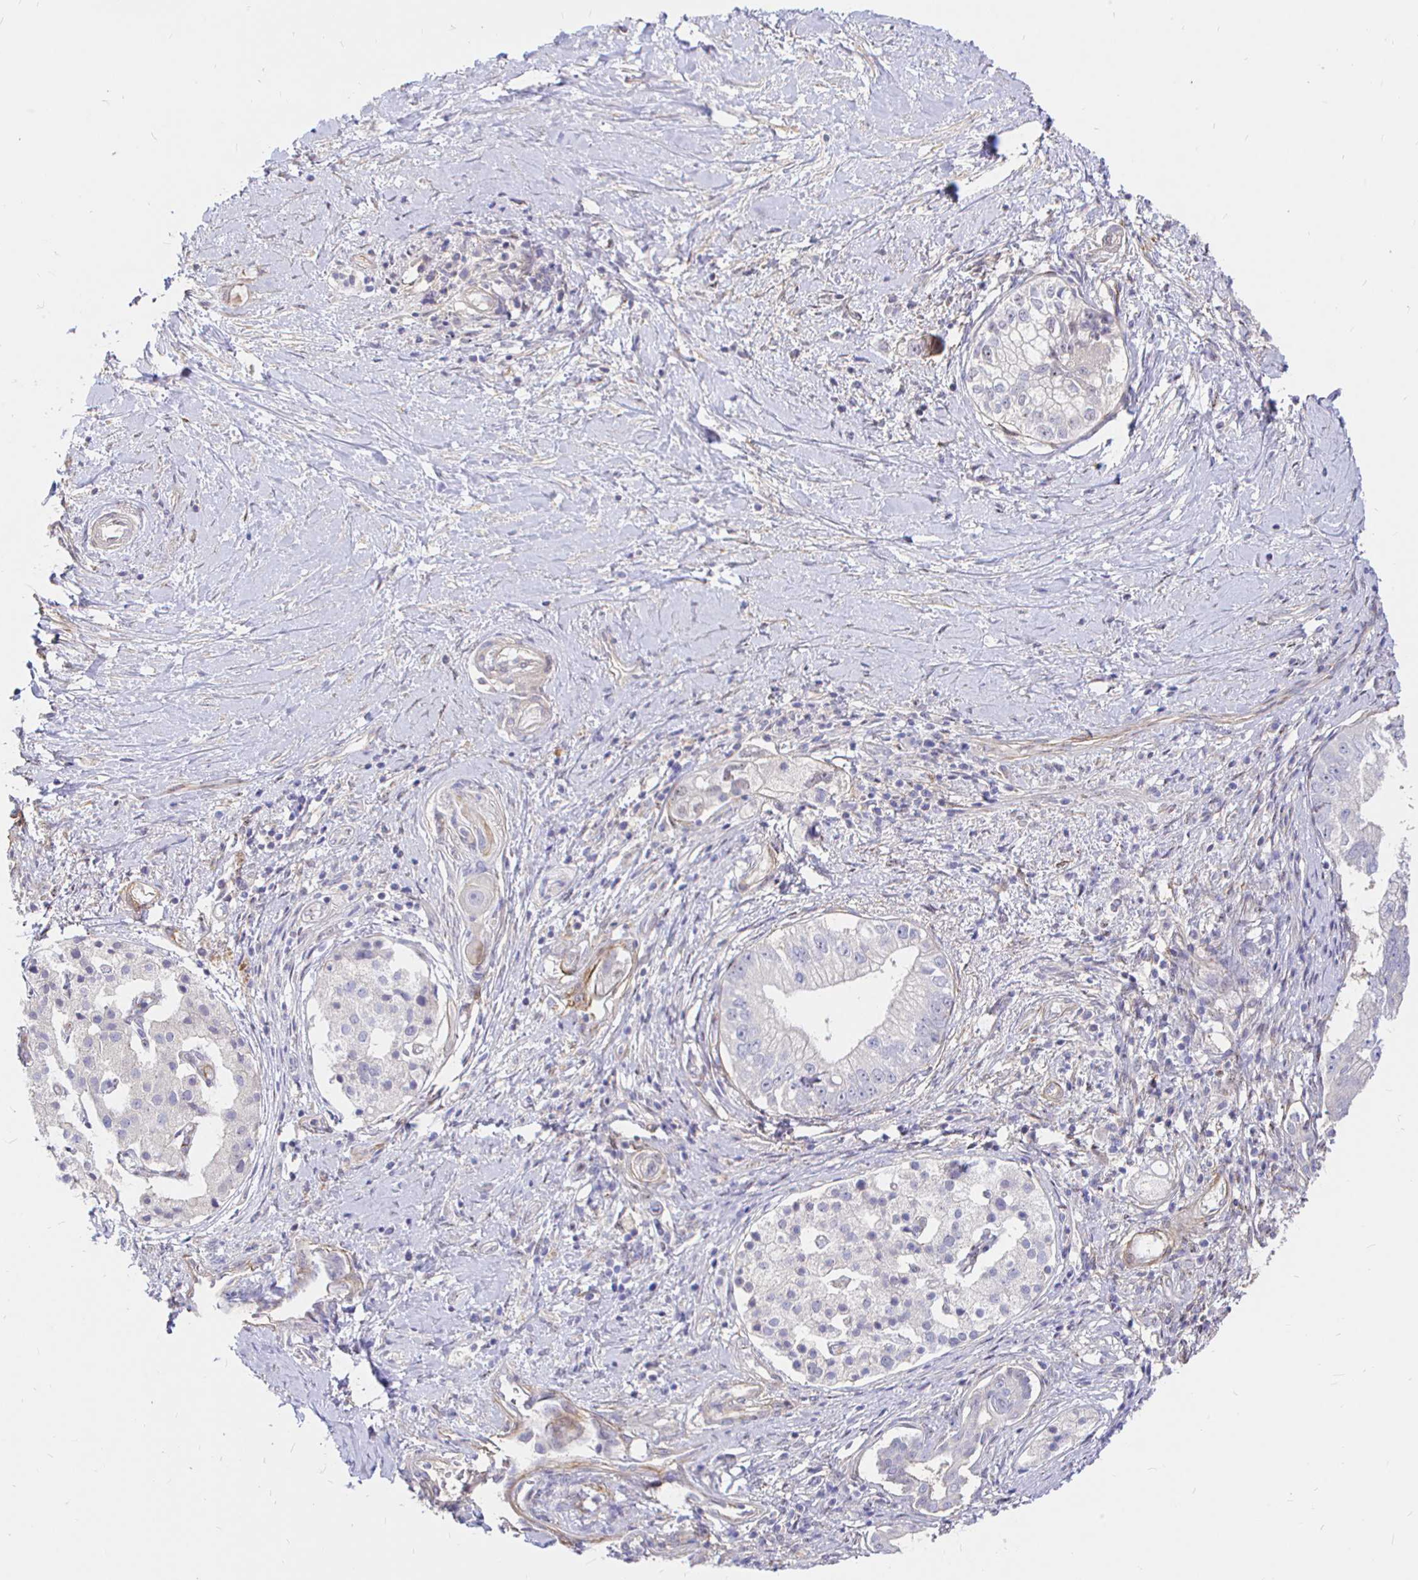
{"staining": {"intensity": "negative", "quantity": "none", "location": "none"}, "tissue": "pancreatic cancer", "cell_type": "Tumor cells", "image_type": "cancer", "snomed": [{"axis": "morphology", "description": "Adenocarcinoma, NOS"}, {"axis": "topography", "description": "Pancreas"}], "caption": "An image of pancreatic cancer (adenocarcinoma) stained for a protein exhibits no brown staining in tumor cells. (Brightfield microscopy of DAB immunohistochemistry (IHC) at high magnification).", "gene": "PALM2AKAP2", "patient": {"sex": "male", "age": 70}}